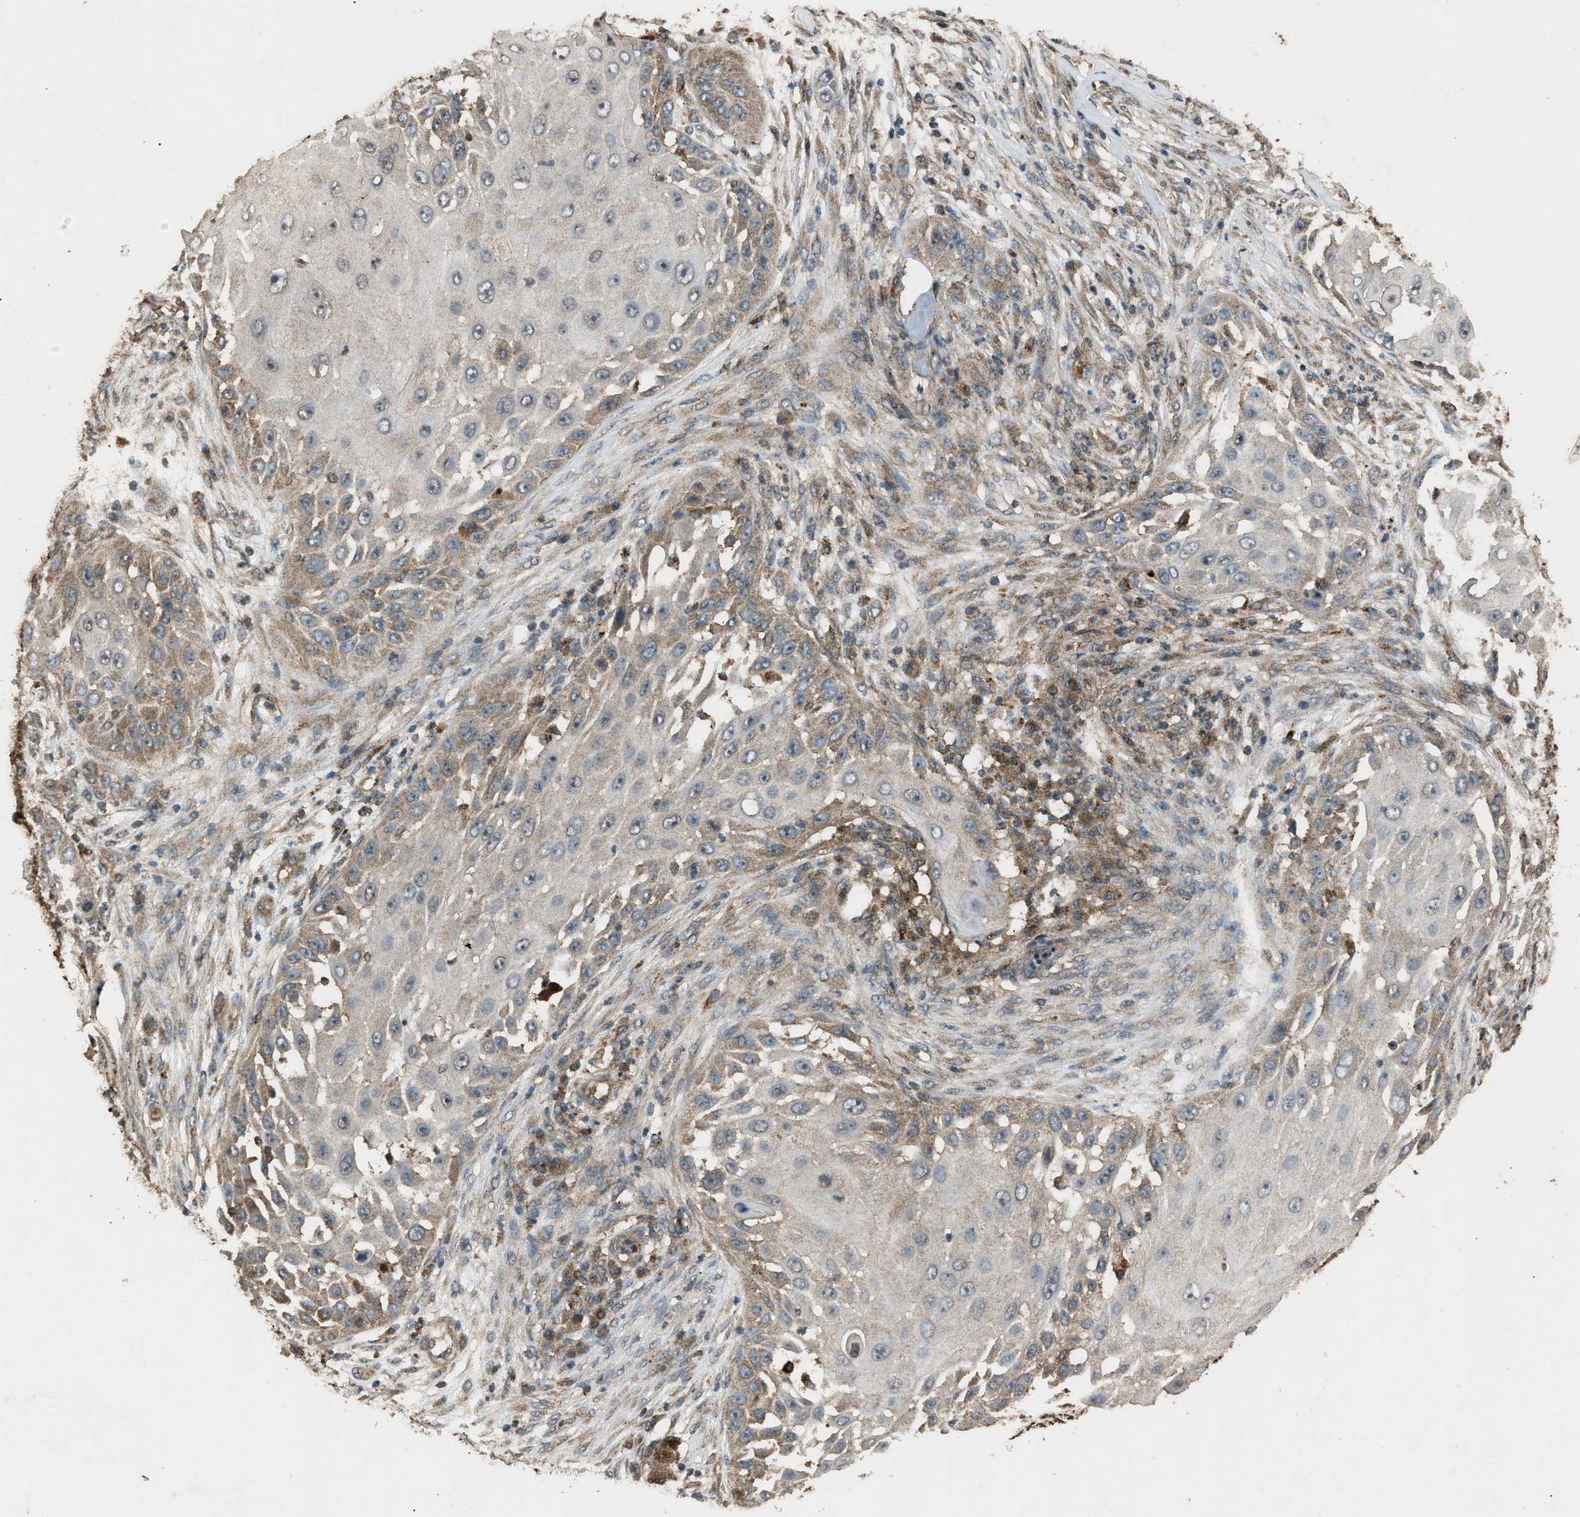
{"staining": {"intensity": "moderate", "quantity": "25%-75%", "location": "cytoplasmic/membranous"}, "tissue": "skin cancer", "cell_type": "Tumor cells", "image_type": "cancer", "snomed": [{"axis": "morphology", "description": "Squamous cell carcinoma, NOS"}, {"axis": "topography", "description": "Skin"}], "caption": "Squamous cell carcinoma (skin) was stained to show a protein in brown. There is medium levels of moderate cytoplasmic/membranous positivity in about 25%-75% of tumor cells.", "gene": "PSMD1", "patient": {"sex": "female", "age": 44}}